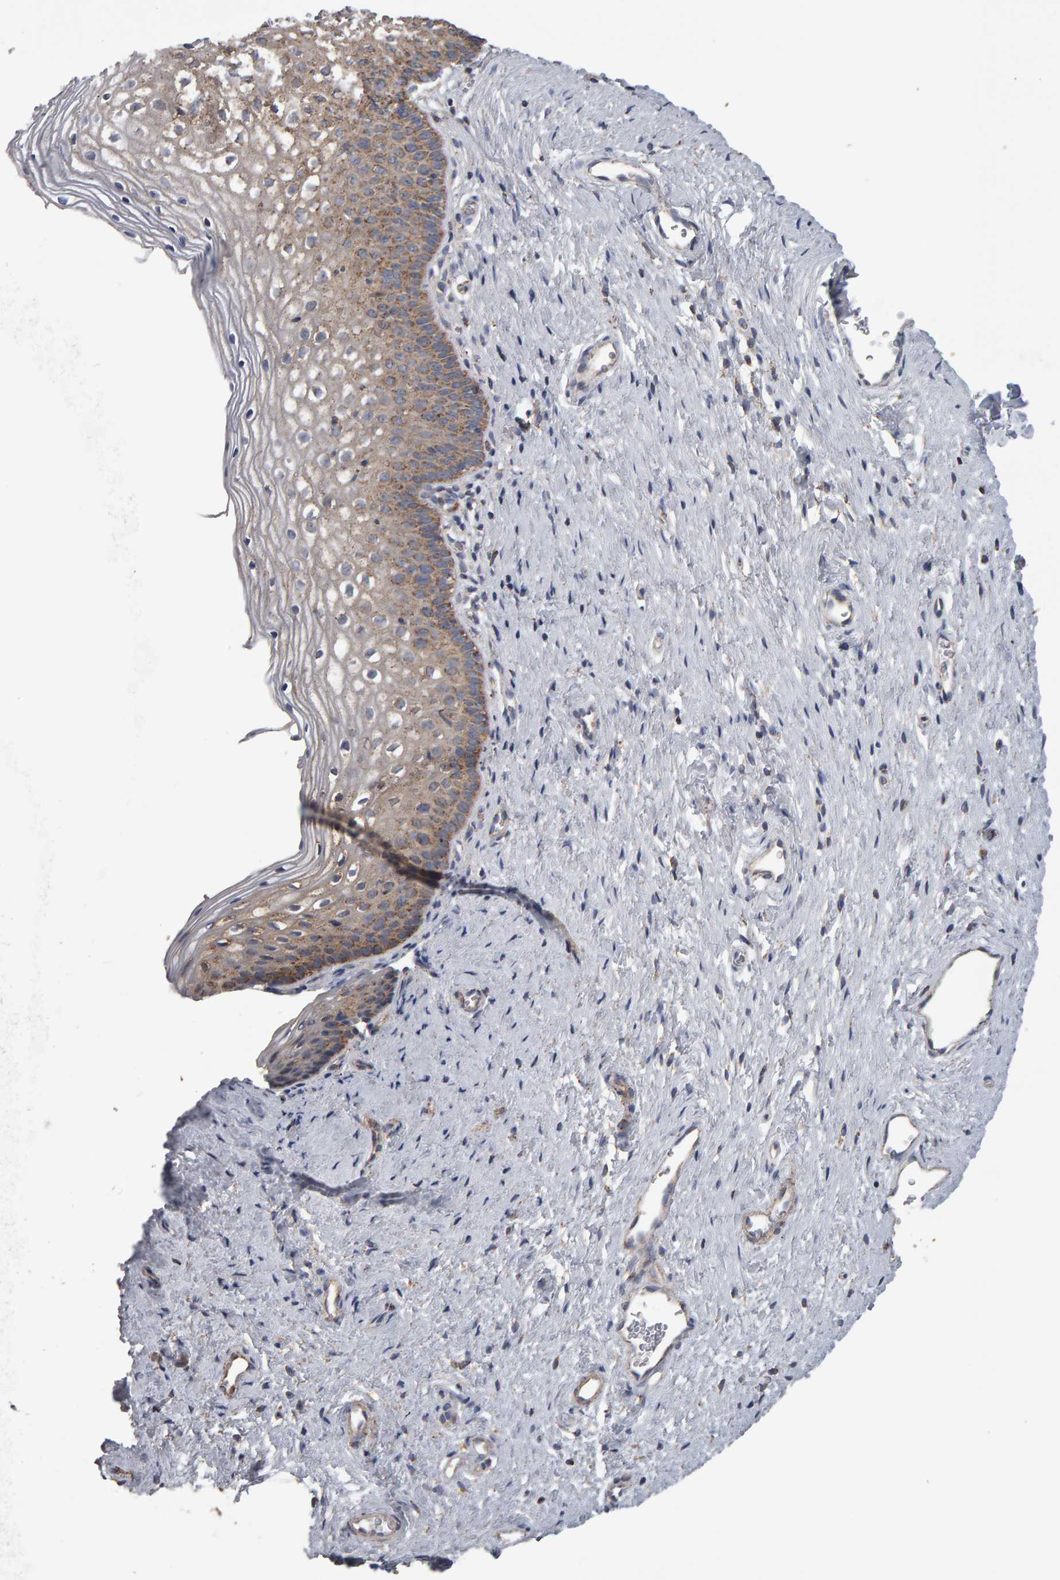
{"staining": {"intensity": "weak", "quantity": ">75%", "location": "cytoplasmic/membranous"}, "tissue": "cervix", "cell_type": "Glandular cells", "image_type": "normal", "snomed": [{"axis": "morphology", "description": "Normal tissue, NOS"}, {"axis": "topography", "description": "Cervix"}], "caption": "The photomicrograph exhibits staining of benign cervix, revealing weak cytoplasmic/membranous protein staining (brown color) within glandular cells. (DAB (3,3'-diaminobenzidine) IHC with brightfield microscopy, high magnification).", "gene": "TOM1L1", "patient": {"sex": "female", "age": 27}}